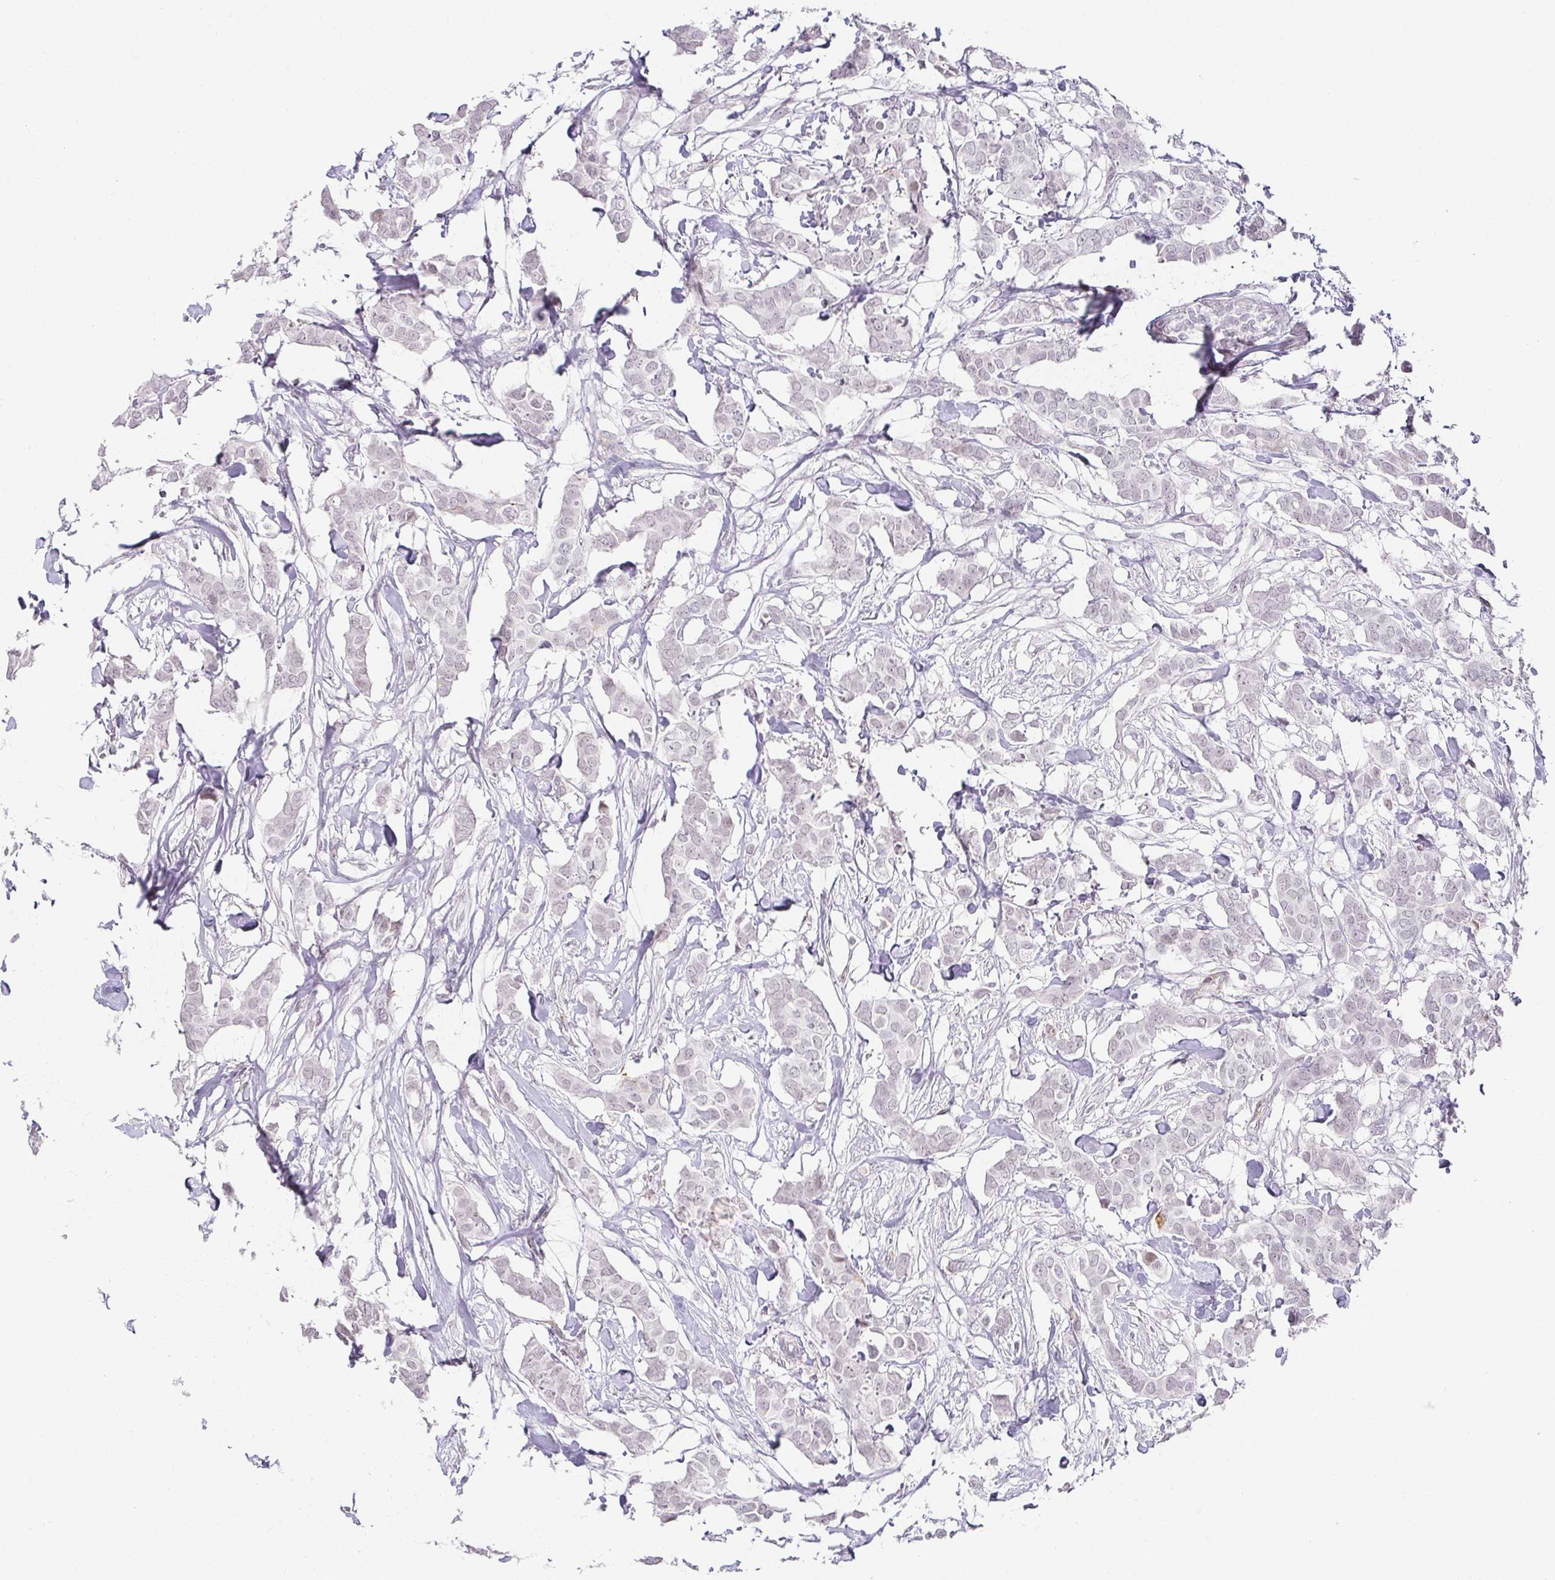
{"staining": {"intensity": "negative", "quantity": "none", "location": "none"}, "tissue": "breast cancer", "cell_type": "Tumor cells", "image_type": "cancer", "snomed": [{"axis": "morphology", "description": "Duct carcinoma"}, {"axis": "topography", "description": "Breast"}], "caption": "Immunohistochemical staining of human invasive ductal carcinoma (breast) reveals no significant positivity in tumor cells.", "gene": "ACAN", "patient": {"sex": "female", "age": 62}}